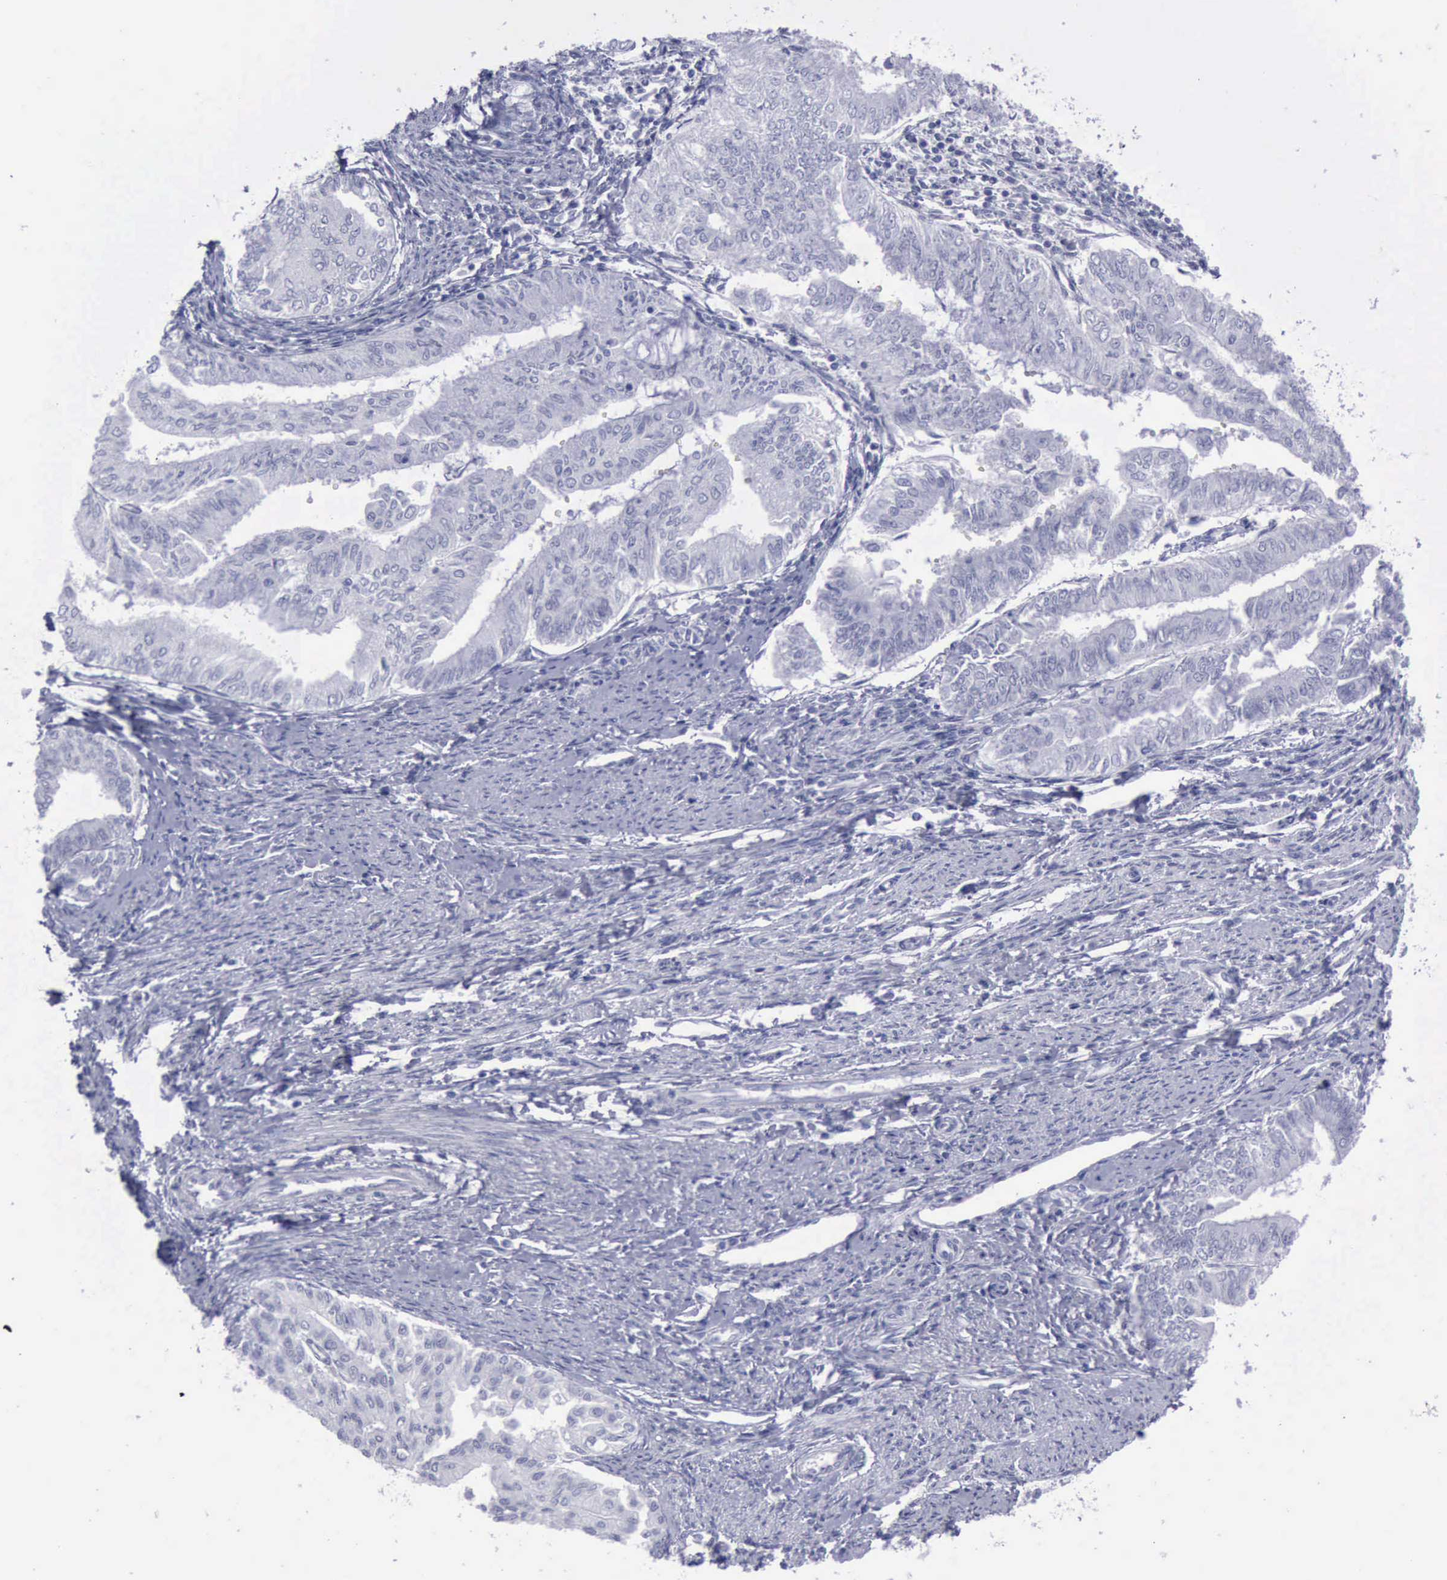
{"staining": {"intensity": "negative", "quantity": "none", "location": "none"}, "tissue": "endometrial cancer", "cell_type": "Tumor cells", "image_type": "cancer", "snomed": [{"axis": "morphology", "description": "Adenocarcinoma, NOS"}, {"axis": "topography", "description": "Endometrium"}], "caption": "High power microscopy photomicrograph of an IHC micrograph of endometrial adenocarcinoma, revealing no significant staining in tumor cells.", "gene": "KRT13", "patient": {"sex": "female", "age": 66}}